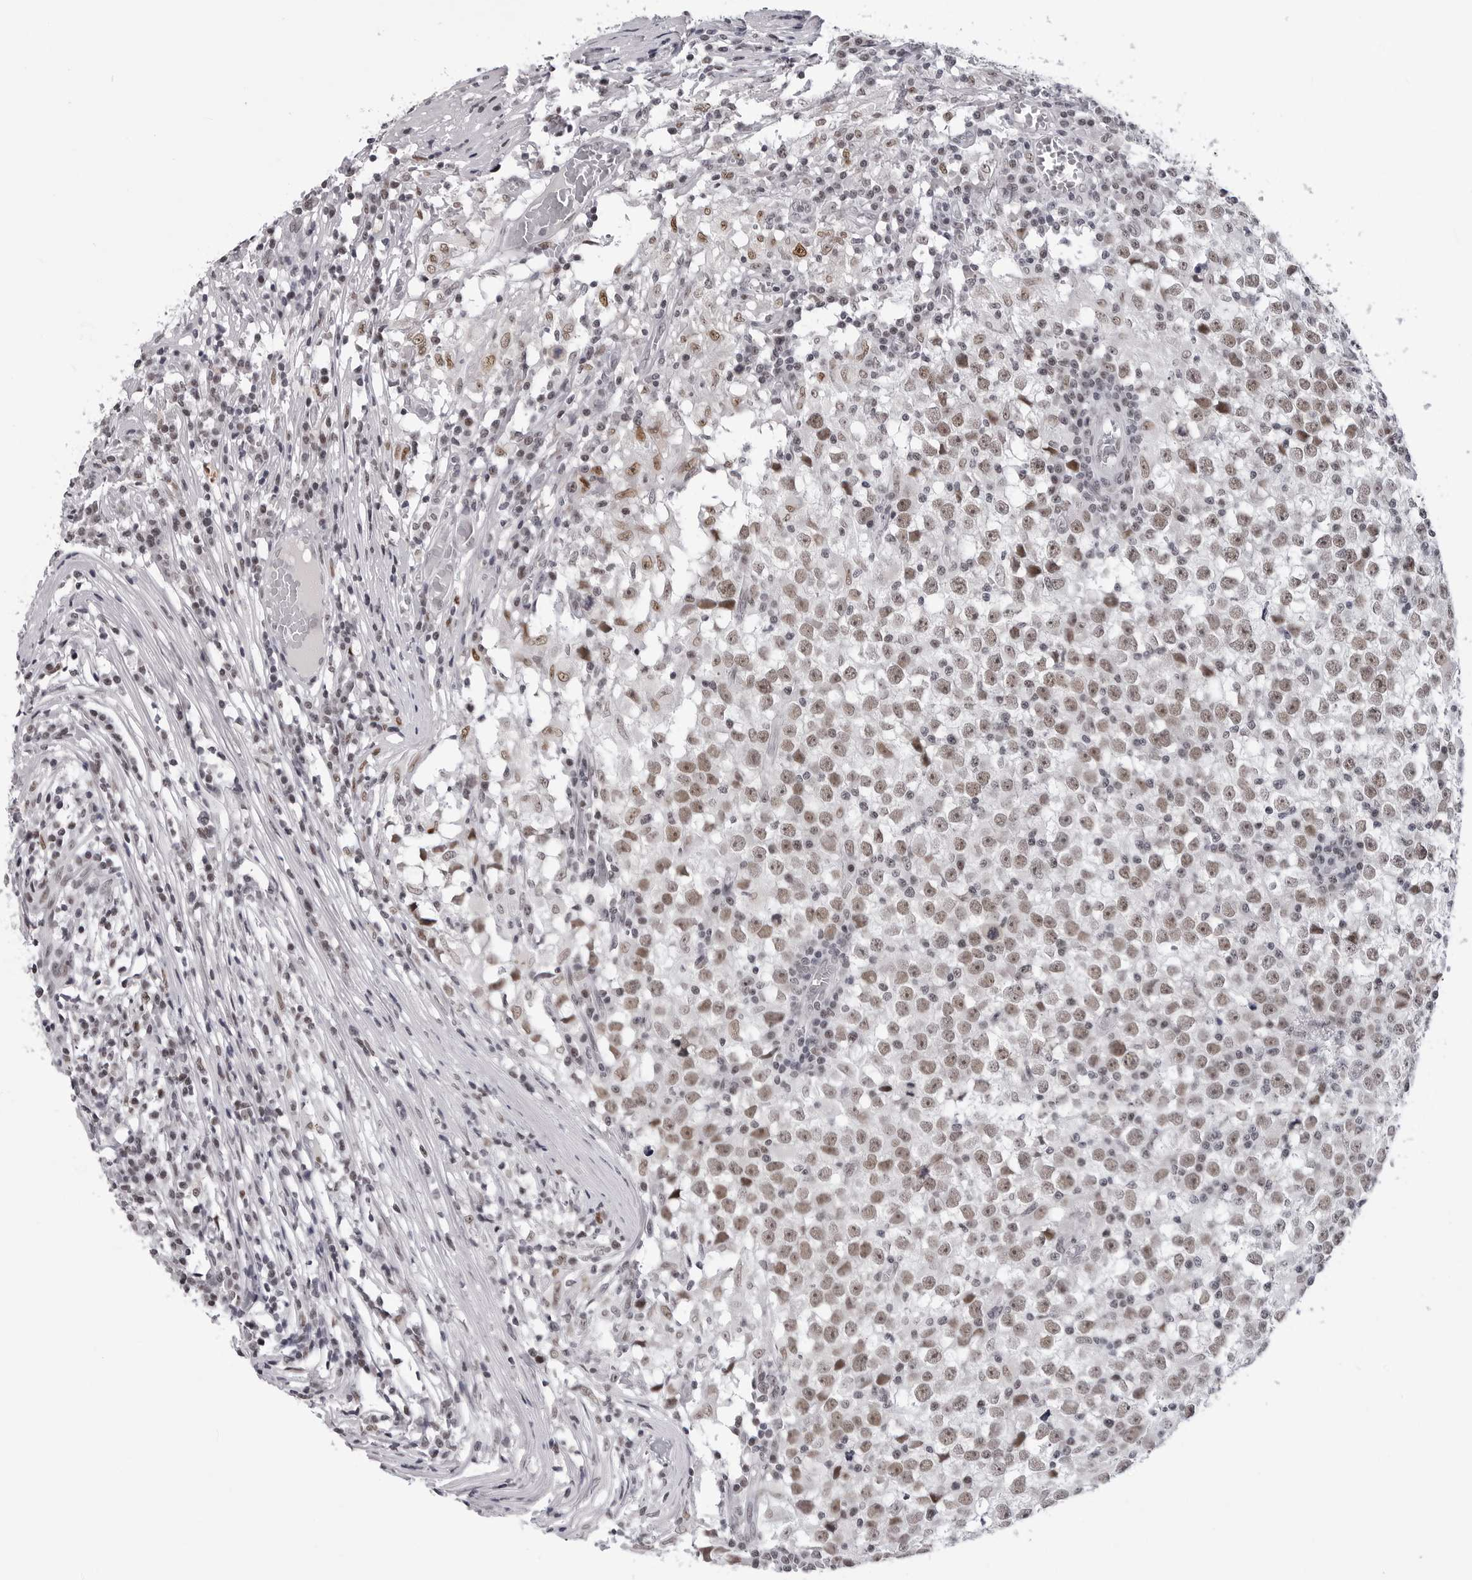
{"staining": {"intensity": "moderate", "quantity": ">75%", "location": "nuclear"}, "tissue": "testis cancer", "cell_type": "Tumor cells", "image_type": "cancer", "snomed": [{"axis": "morphology", "description": "Seminoma, NOS"}, {"axis": "topography", "description": "Testis"}], "caption": "A medium amount of moderate nuclear staining is present in about >75% of tumor cells in testis cancer (seminoma) tissue.", "gene": "SF3B4", "patient": {"sex": "male", "age": 65}}